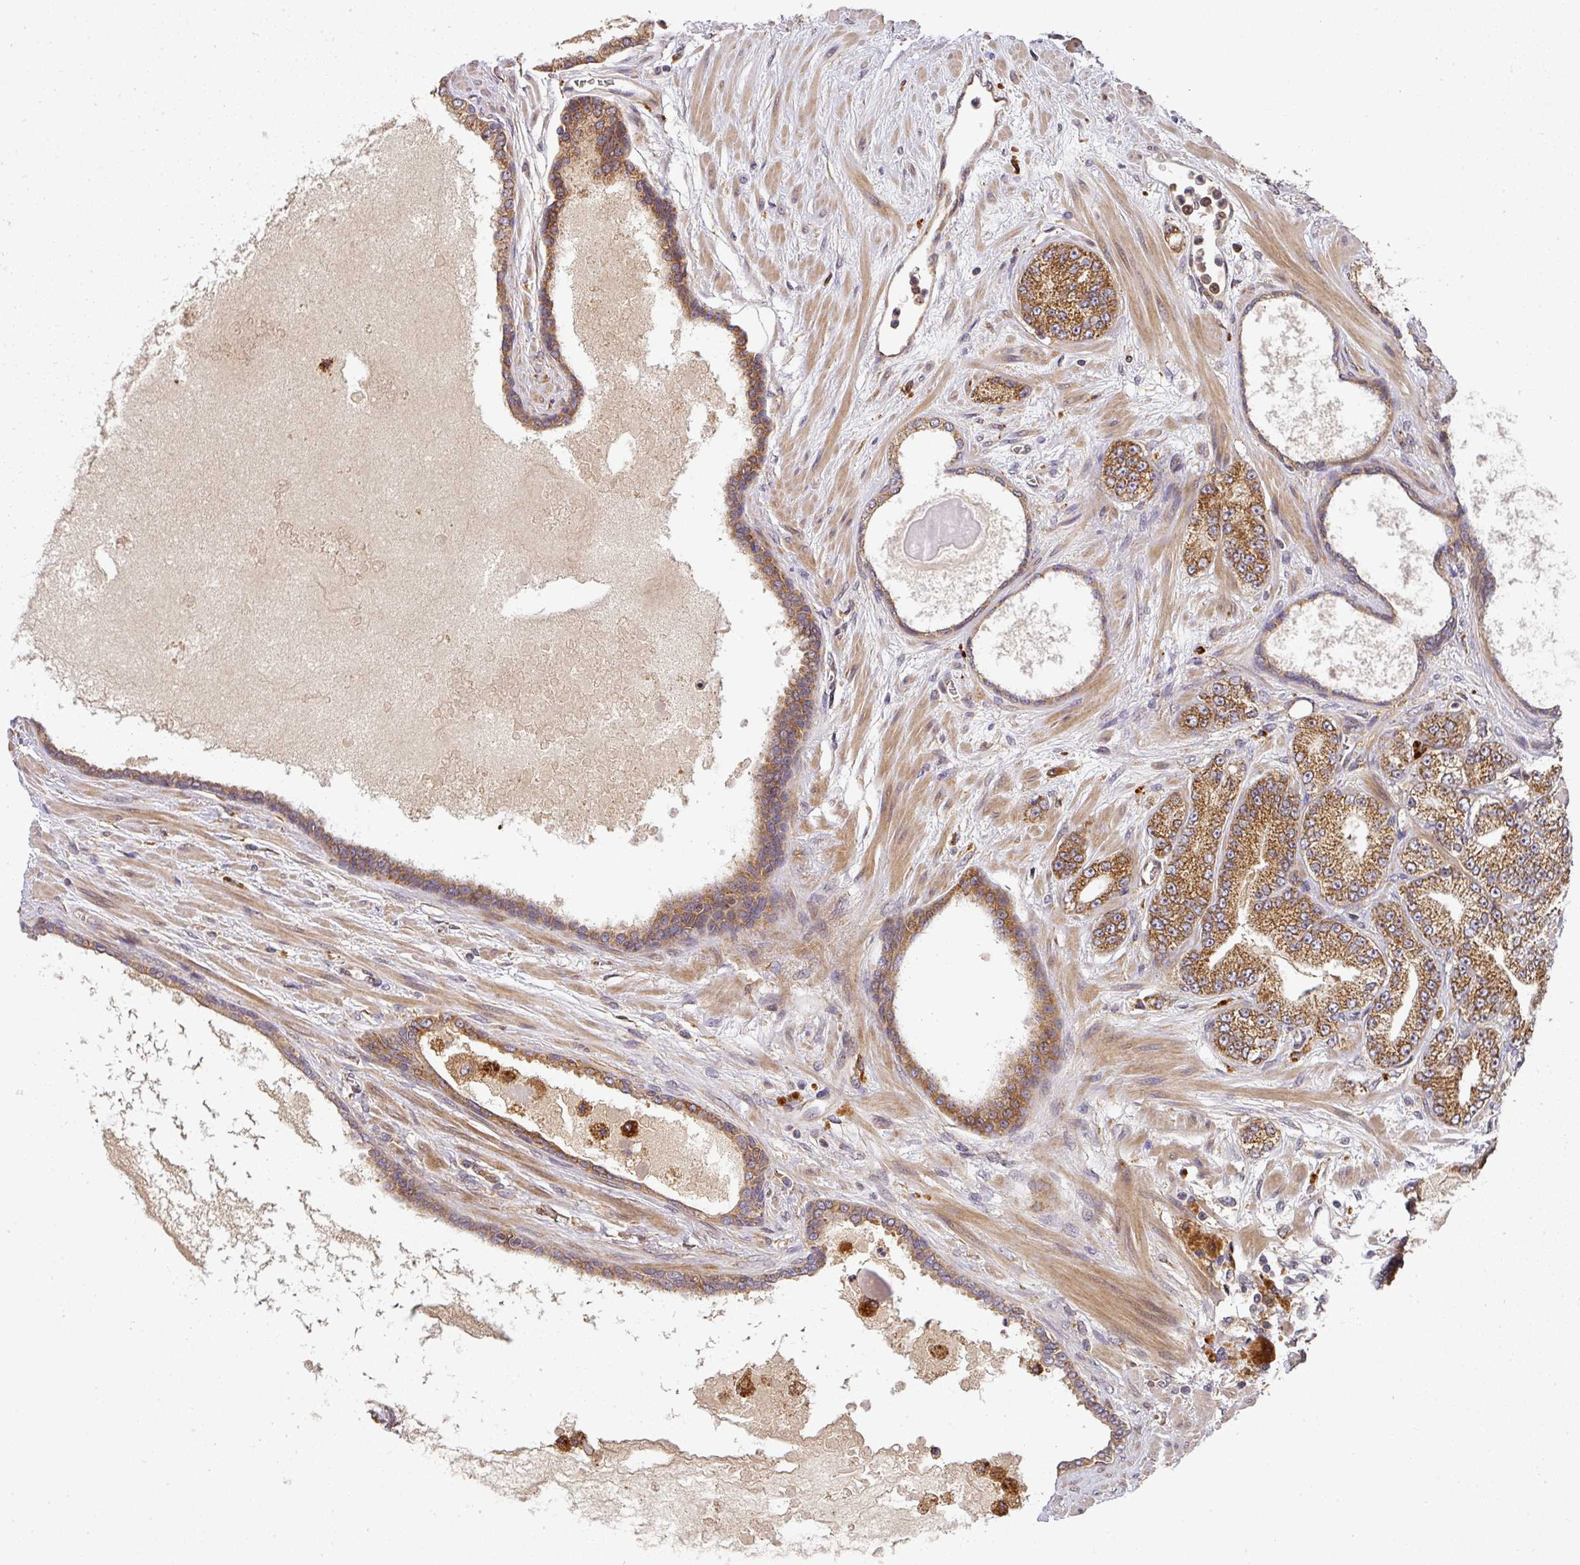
{"staining": {"intensity": "moderate", "quantity": ">75%", "location": "cytoplasmic/membranous"}, "tissue": "prostate cancer", "cell_type": "Tumor cells", "image_type": "cancer", "snomed": [{"axis": "morphology", "description": "Adenocarcinoma, High grade"}, {"axis": "topography", "description": "Prostate"}], "caption": "Immunohistochemistry (IHC) staining of prostate cancer (high-grade adenocarcinoma), which demonstrates medium levels of moderate cytoplasmic/membranous expression in approximately >75% of tumor cells indicating moderate cytoplasmic/membranous protein expression. The staining was performed using DAB (3,3'-diaminobenzidine) (brown) for protein detection and nuclei were counterstained in hematoxylin (blue).", "gene": "MALSU1", "patient": {"sex": "male", "age": 68}}